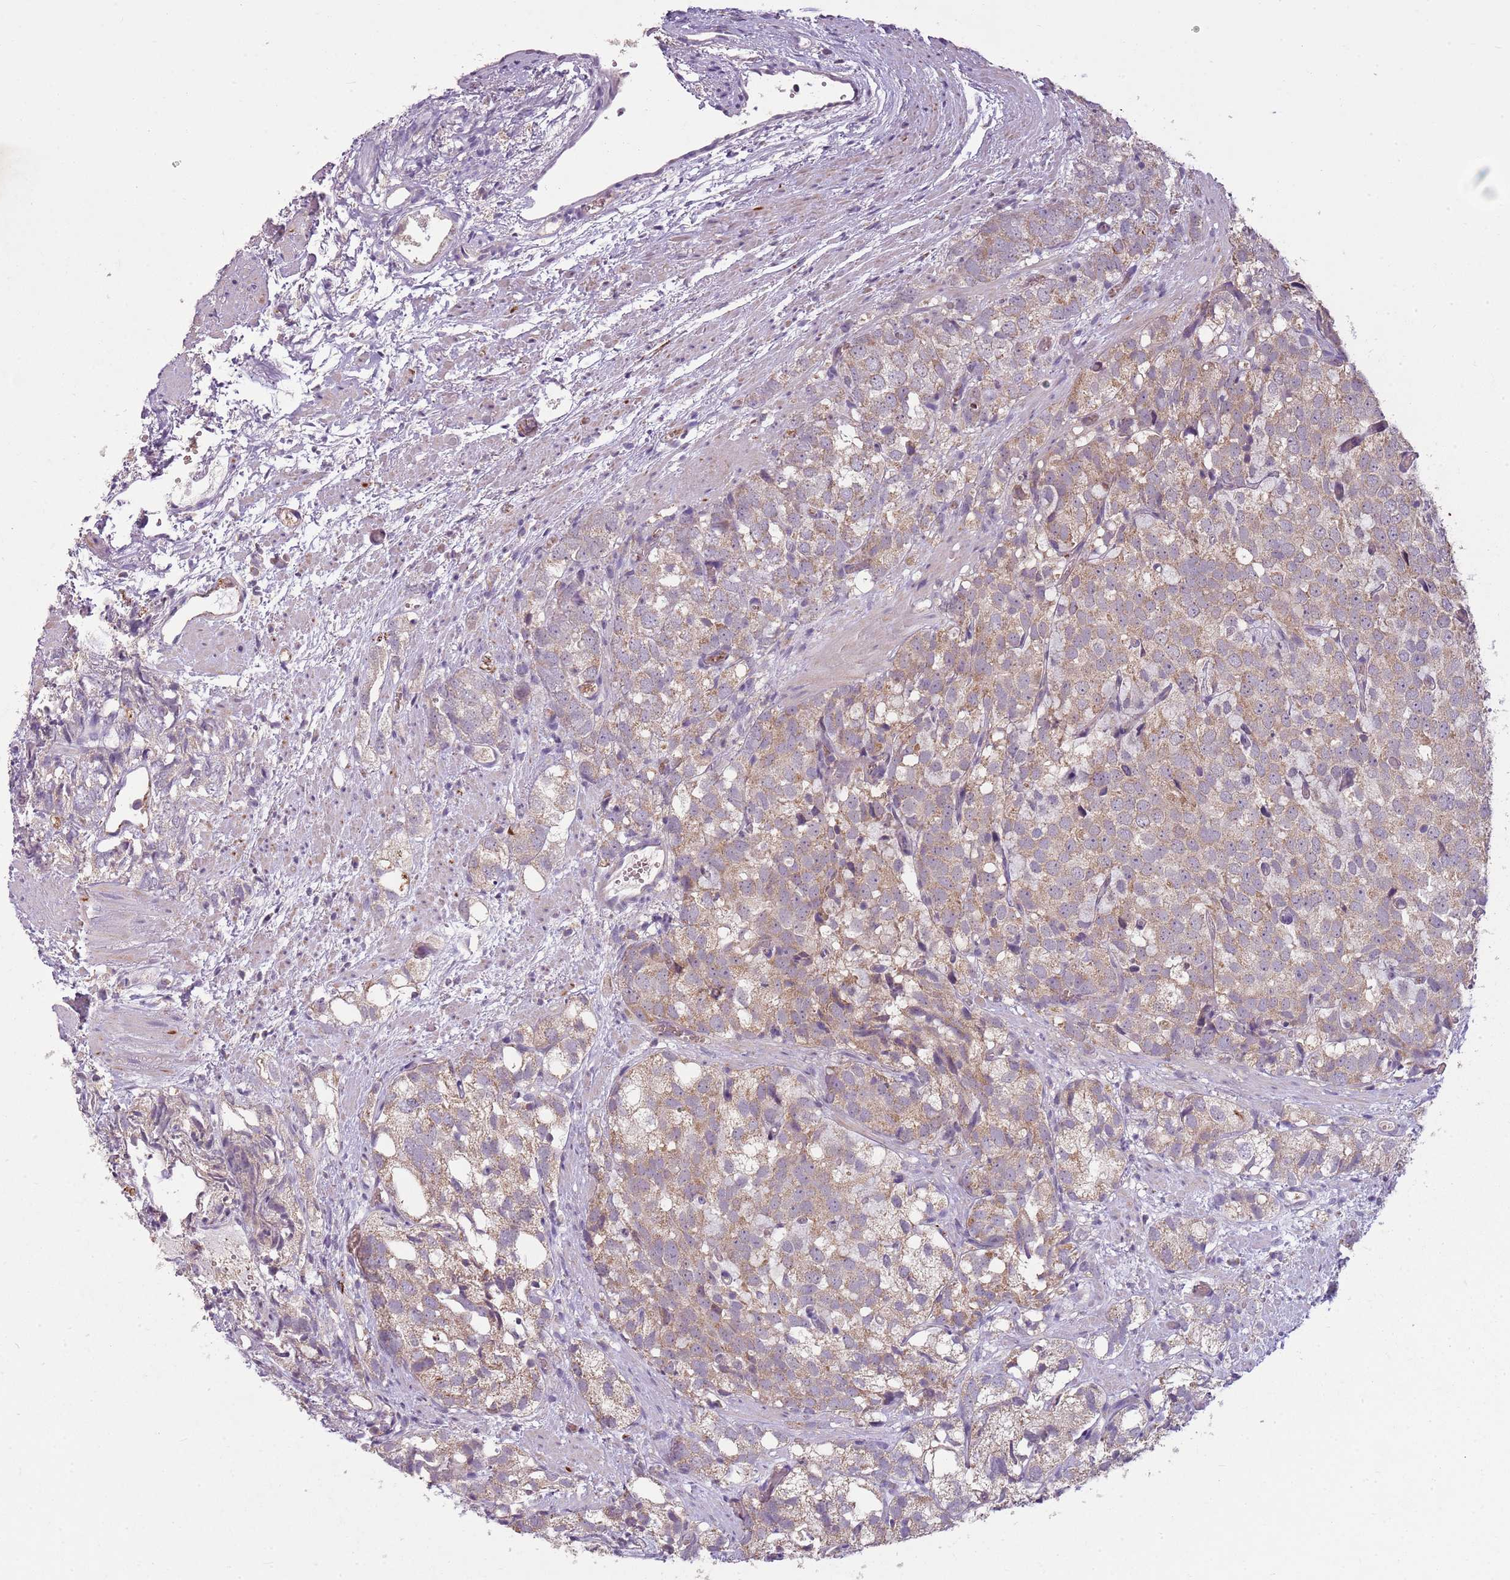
{"staining": {"intensity": "weak", "quantity": ">75%", "location": "cytoplasmic/membranous"}, "tissue": "prostate cancer", "cell_type": "Tumor cells", "image_type": "cancer", "snomed": [{"axis": "morphology", "description": "Adenocarcinoma, High grade"}, {"axis": "topography", "description": "Prostate"}], "caption": "Weak cytoplasmic/membranous expression for a protein is present in approximately >75% of tumor cells of prostate cancer using immunohistochemistry (IHC).", "gene": "TEKT4", "patient": {"sex": "male", "age": 82}}